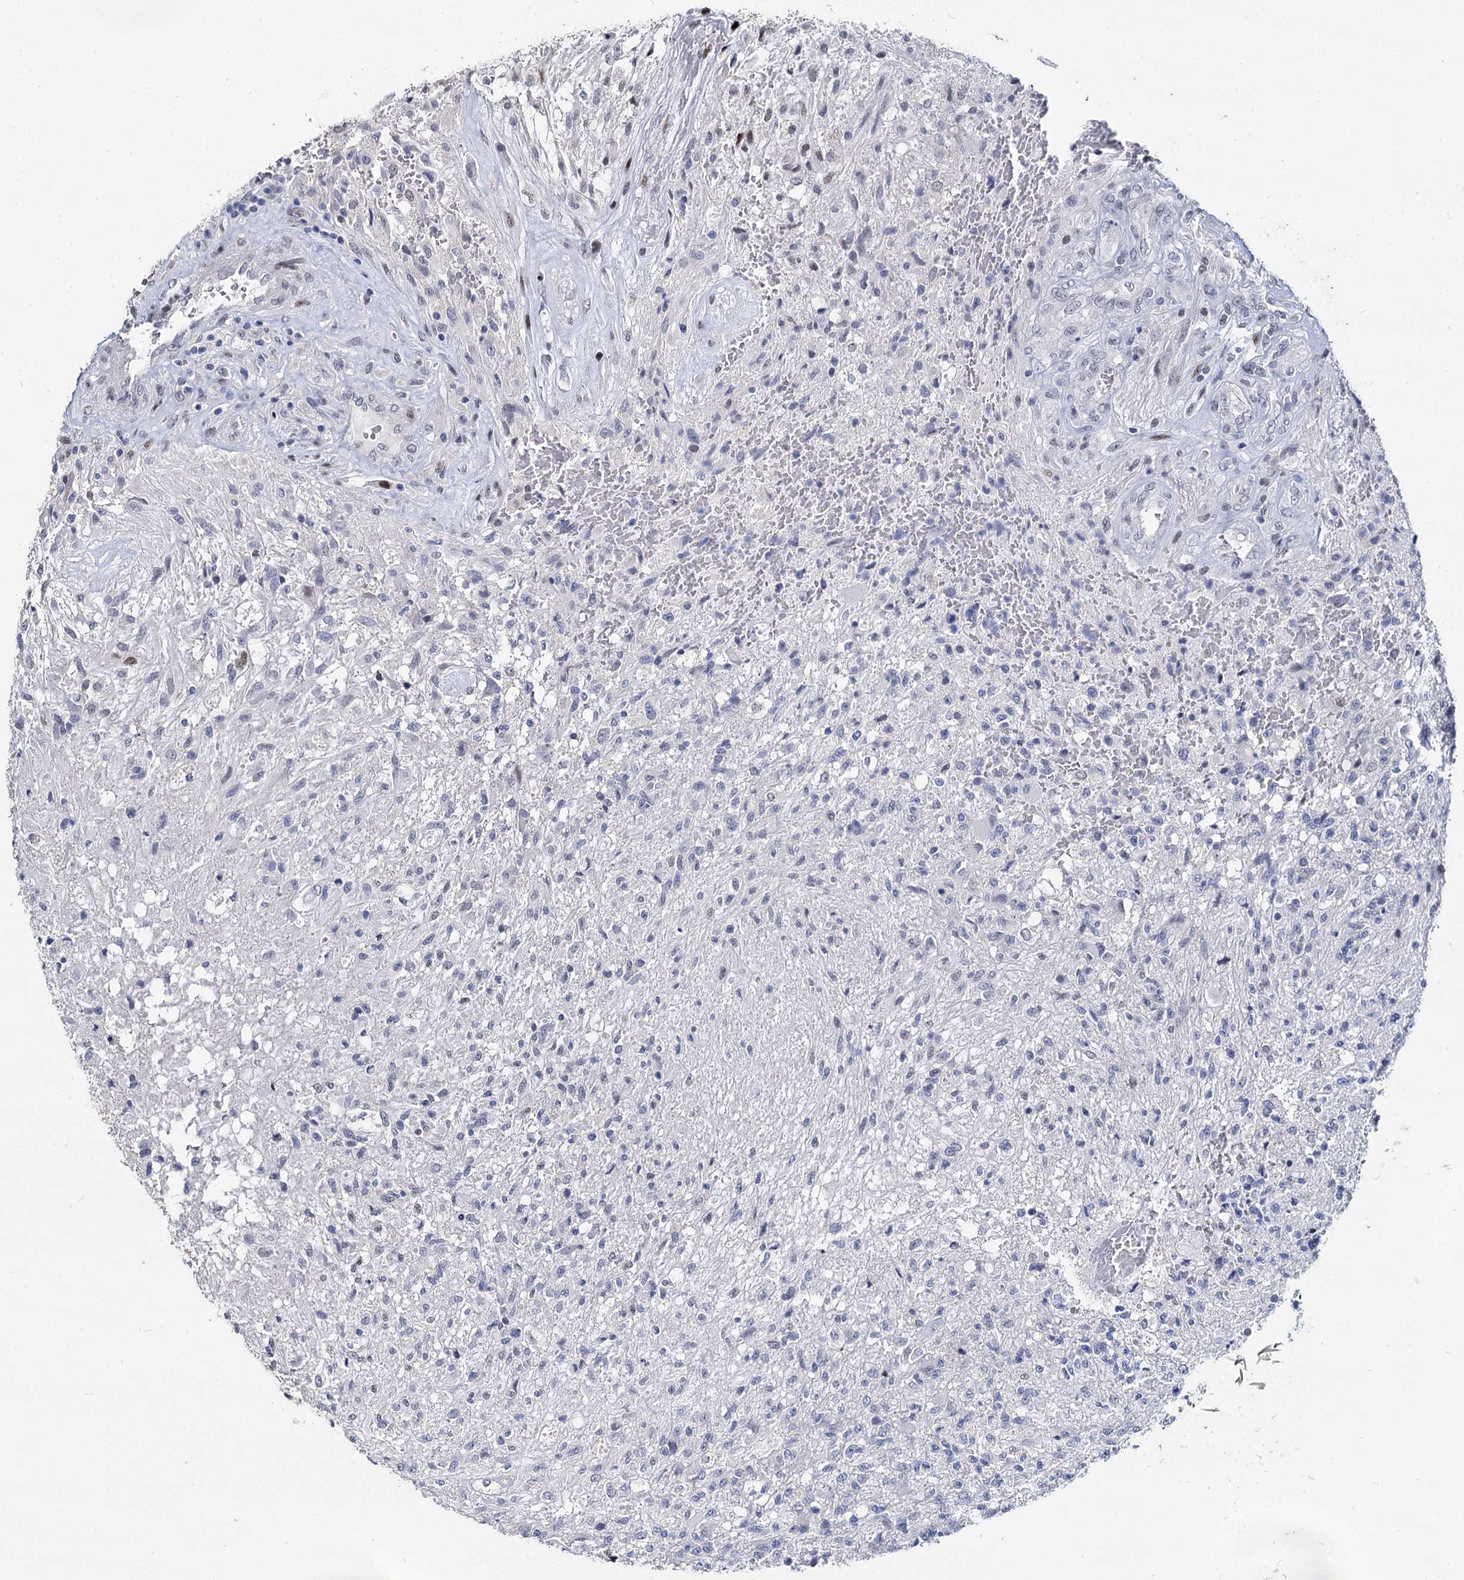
{"staining": {"intensity": "negative", "quantity": "none", "location": "none"}, "tissue": "glioma", "cell_type": "Tumor cells", "image_type": "cancer", "snomed": [{"axis": "morphology", "description": "Glioma, malignant, High grade"}, {"axis": "topography", "description": "Brain"}], "caption": "Protein analysis of glioma shows no significant positivity in tumor cells.", "gene": "MAGEA4", "patient": {"sex": "male", "age": 56}}